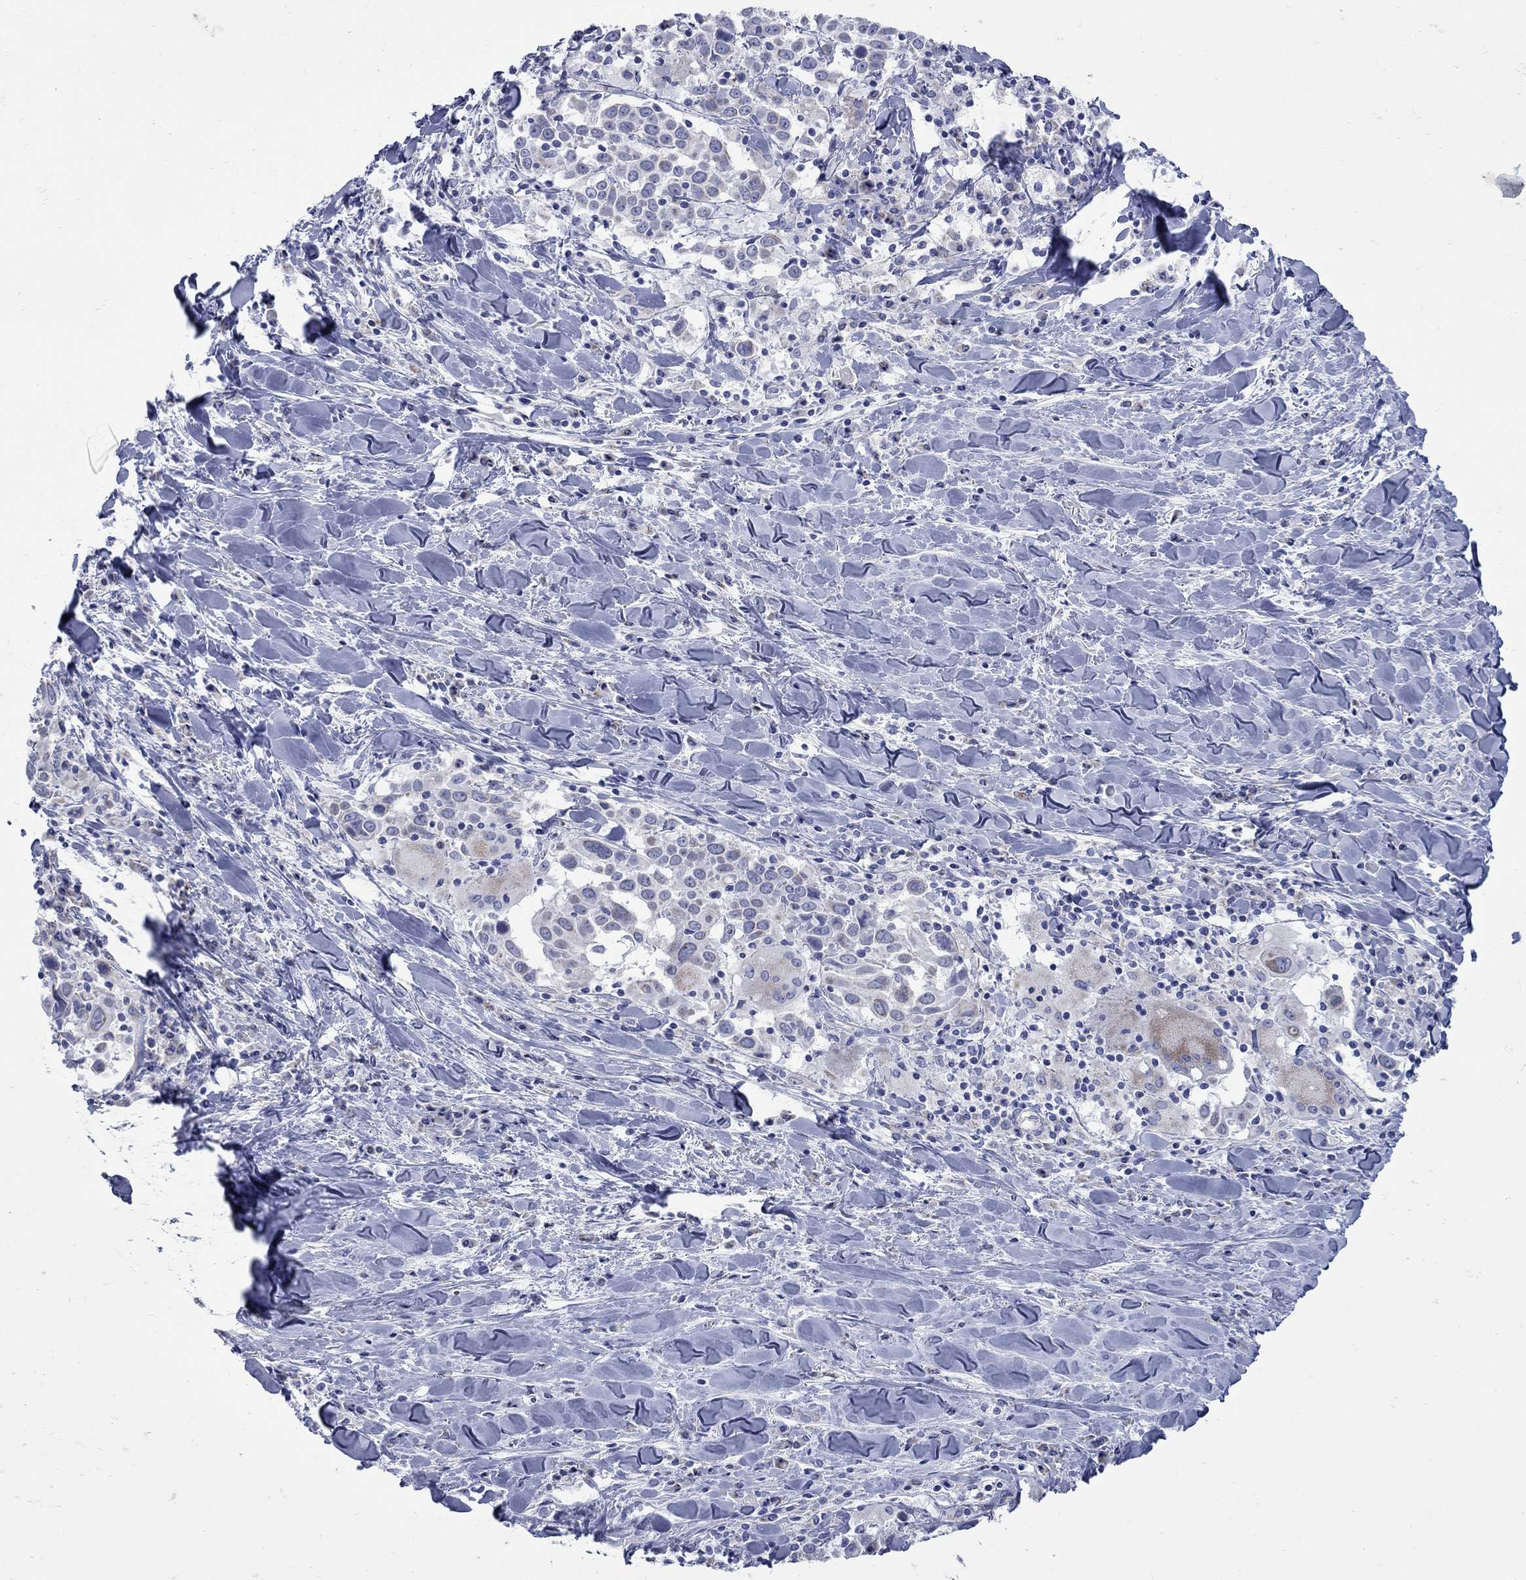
{"staining": {"intensity": "negative", "quantity": "none", "location": "none"}, "tissue": "lung cancer", "cell_type": "Tumor cells", "image_type": "cancer", "snomed": [{"axis": "morphology", "description": "Squamous cell carcinoma, NOS"}, {"axis": "topography", "description": "Lung"}], "caption": "DAB (3,3'-diaminobenzidine) immunohistochemical staining of human lung cancer reveals no significant staining in tumor cells. The staining is performed using DAB (3,3'-diaminobenzidine) brown chromogen with nuclei counter-stained in using hematoxylin.", "gene": "PDZD3", "patient": {"sex": "male", "age": 57}}